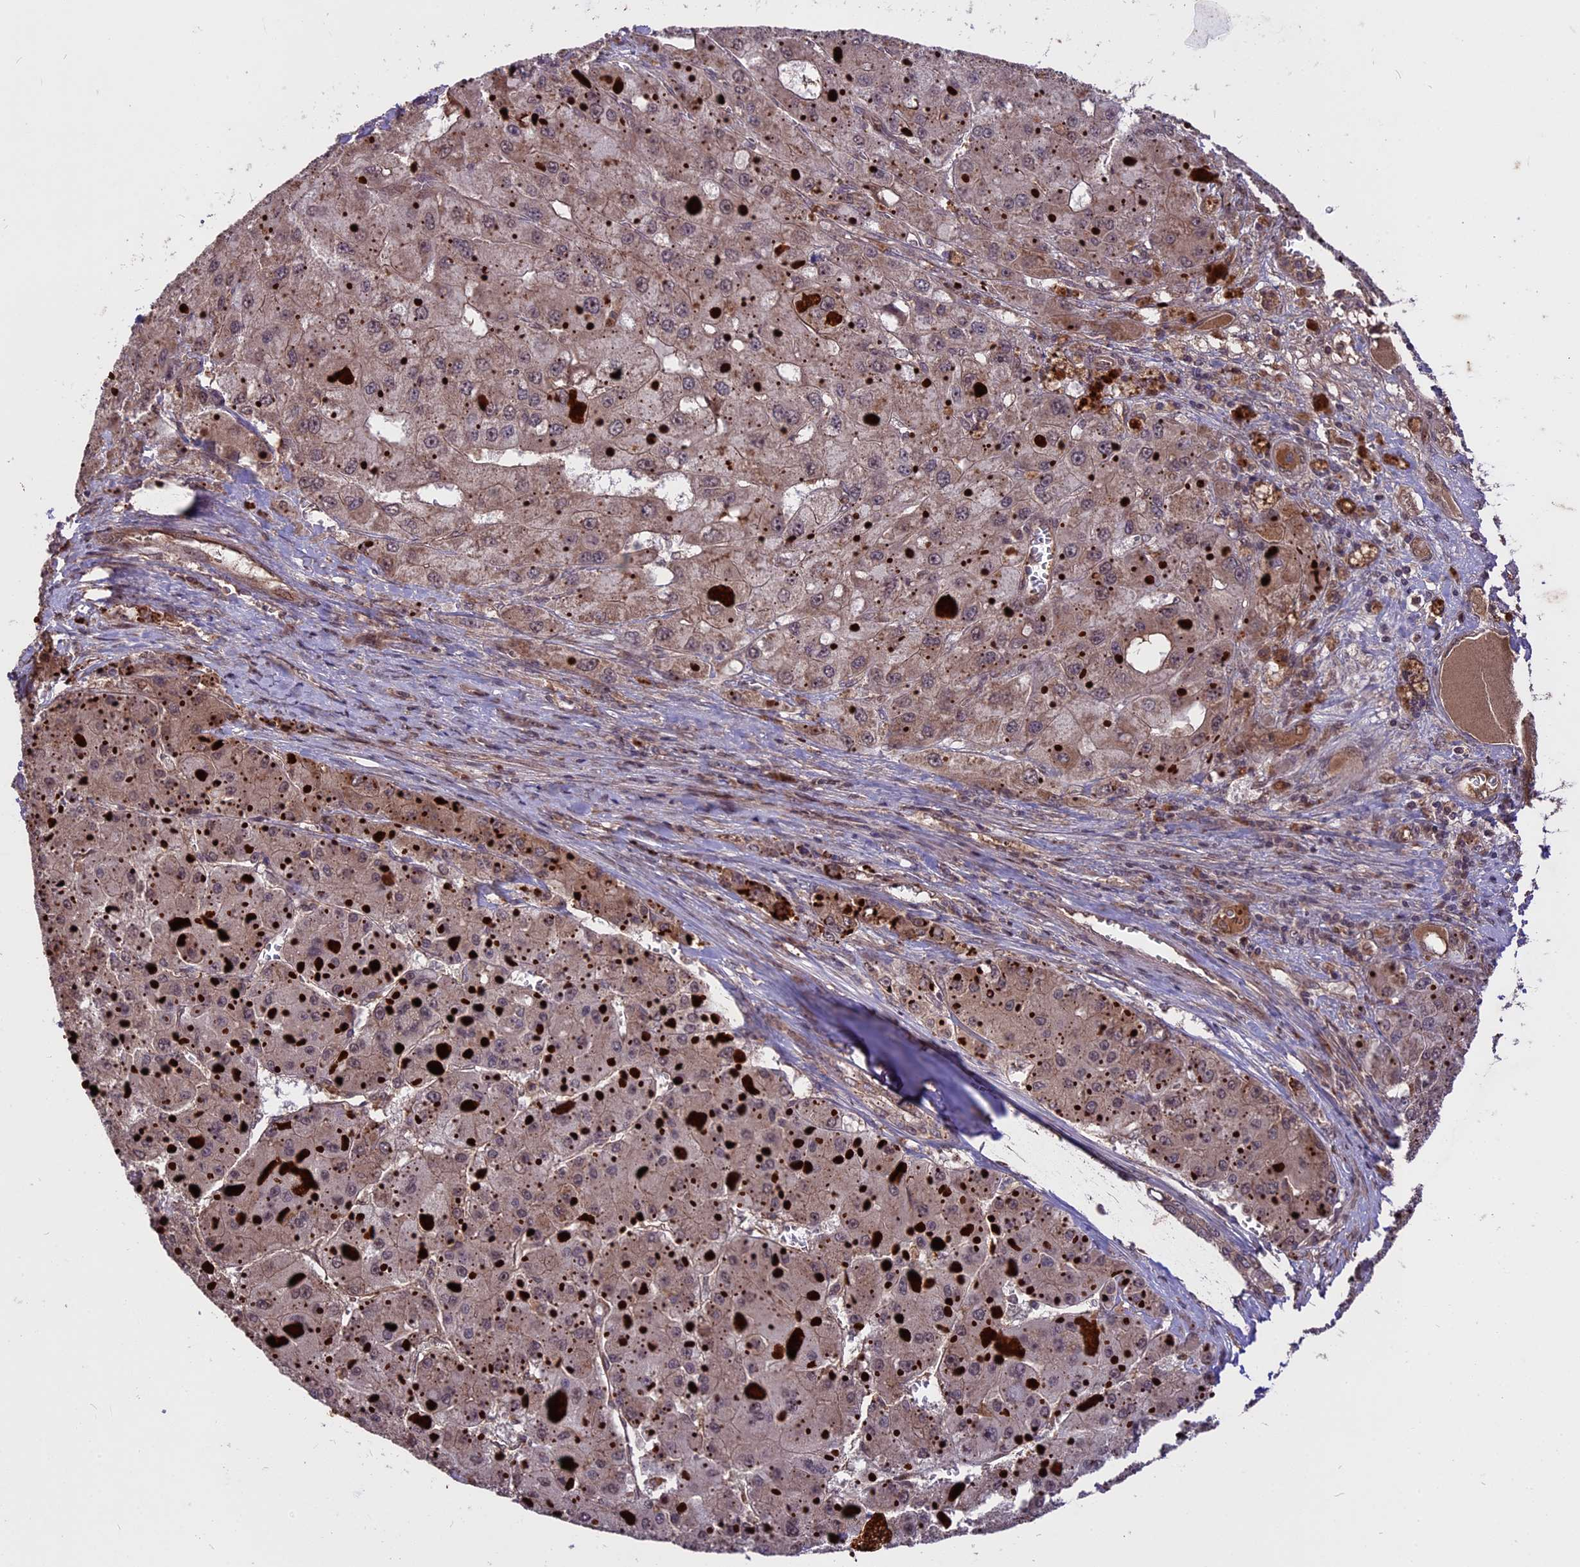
{"staining": {"intensity": "moderate", "quantity": ">75%", "location": "cytoplasmic/membranous"}, "tissue": "liver cancer", "cell_type": "Tumor cells", "image_type": "cancer", "snomed": [{"axis": "morphology", "description": "Carcinoma, Hepatocellular, NOS"}, {"axis": "topography", "description": "Liver"}], "caption": "DAB immunohistochemical staining of hepatocellular carcinoma (liver) reveals moderate cytoplasmic/membranous protein staining in about >75% of tumor cells.", "gene": "ZNF598", "patient": {"sex": "female", "age": 73}}